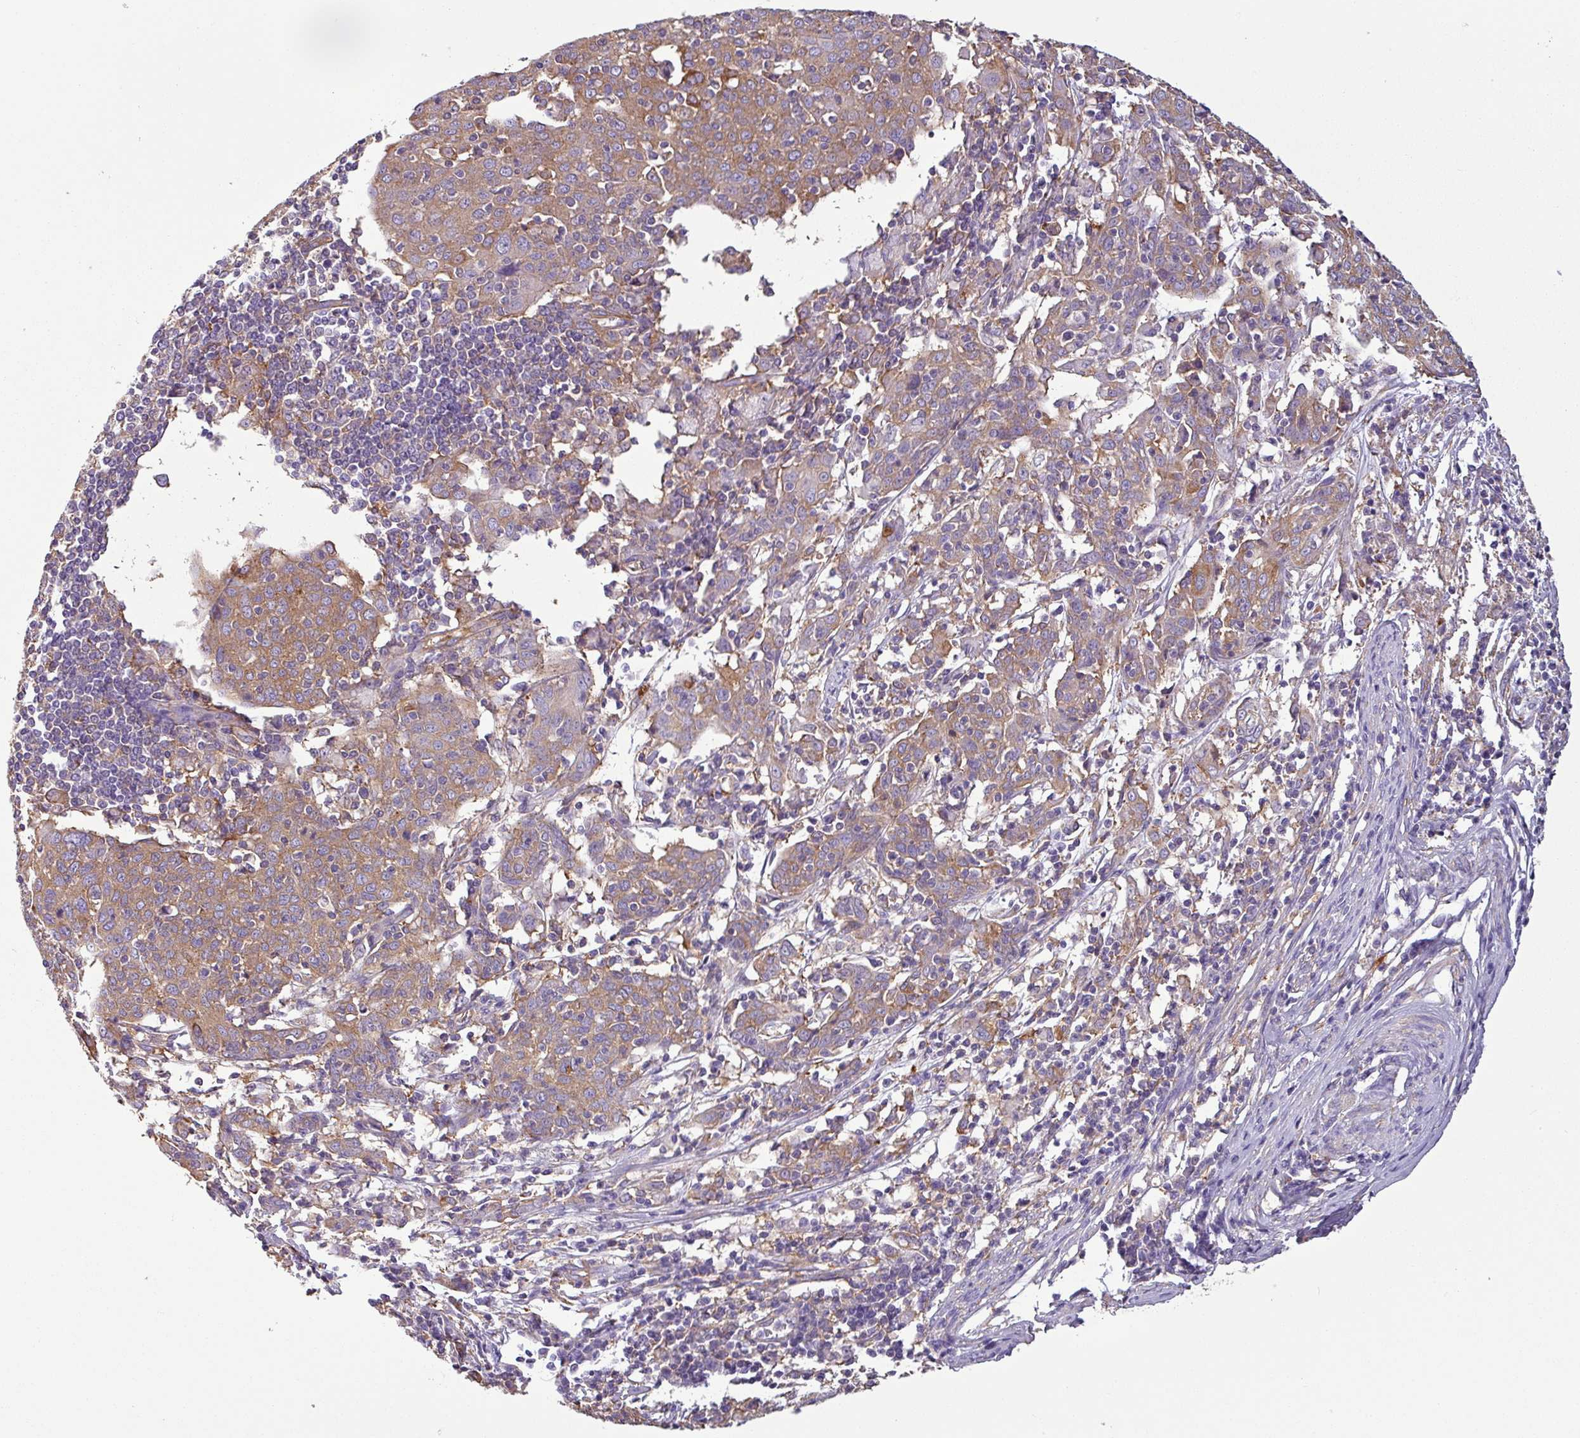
{"staining": {"intensity": "moderate", "quantity": "25%-75%", "location": "cytoplasmic/membranous"}, "tissue": "cervical cancer", "cell_type": "Tumor cells", "image_type": "cancer", "snomed": [{"axis": "morphology", "description": "Squamous cell carcinoma, NOS"}, {"axis": "topography", "description": "Cervix"}], "caption": "Cervical squamous cell carcinoma stained with a brown dye shows moderate cytoplasmic/membranous positive positivity in approximately 25%-75% of tumor cells.", "gene": "XNDC1N", "patient": {"sex": "female", "age": 67}}